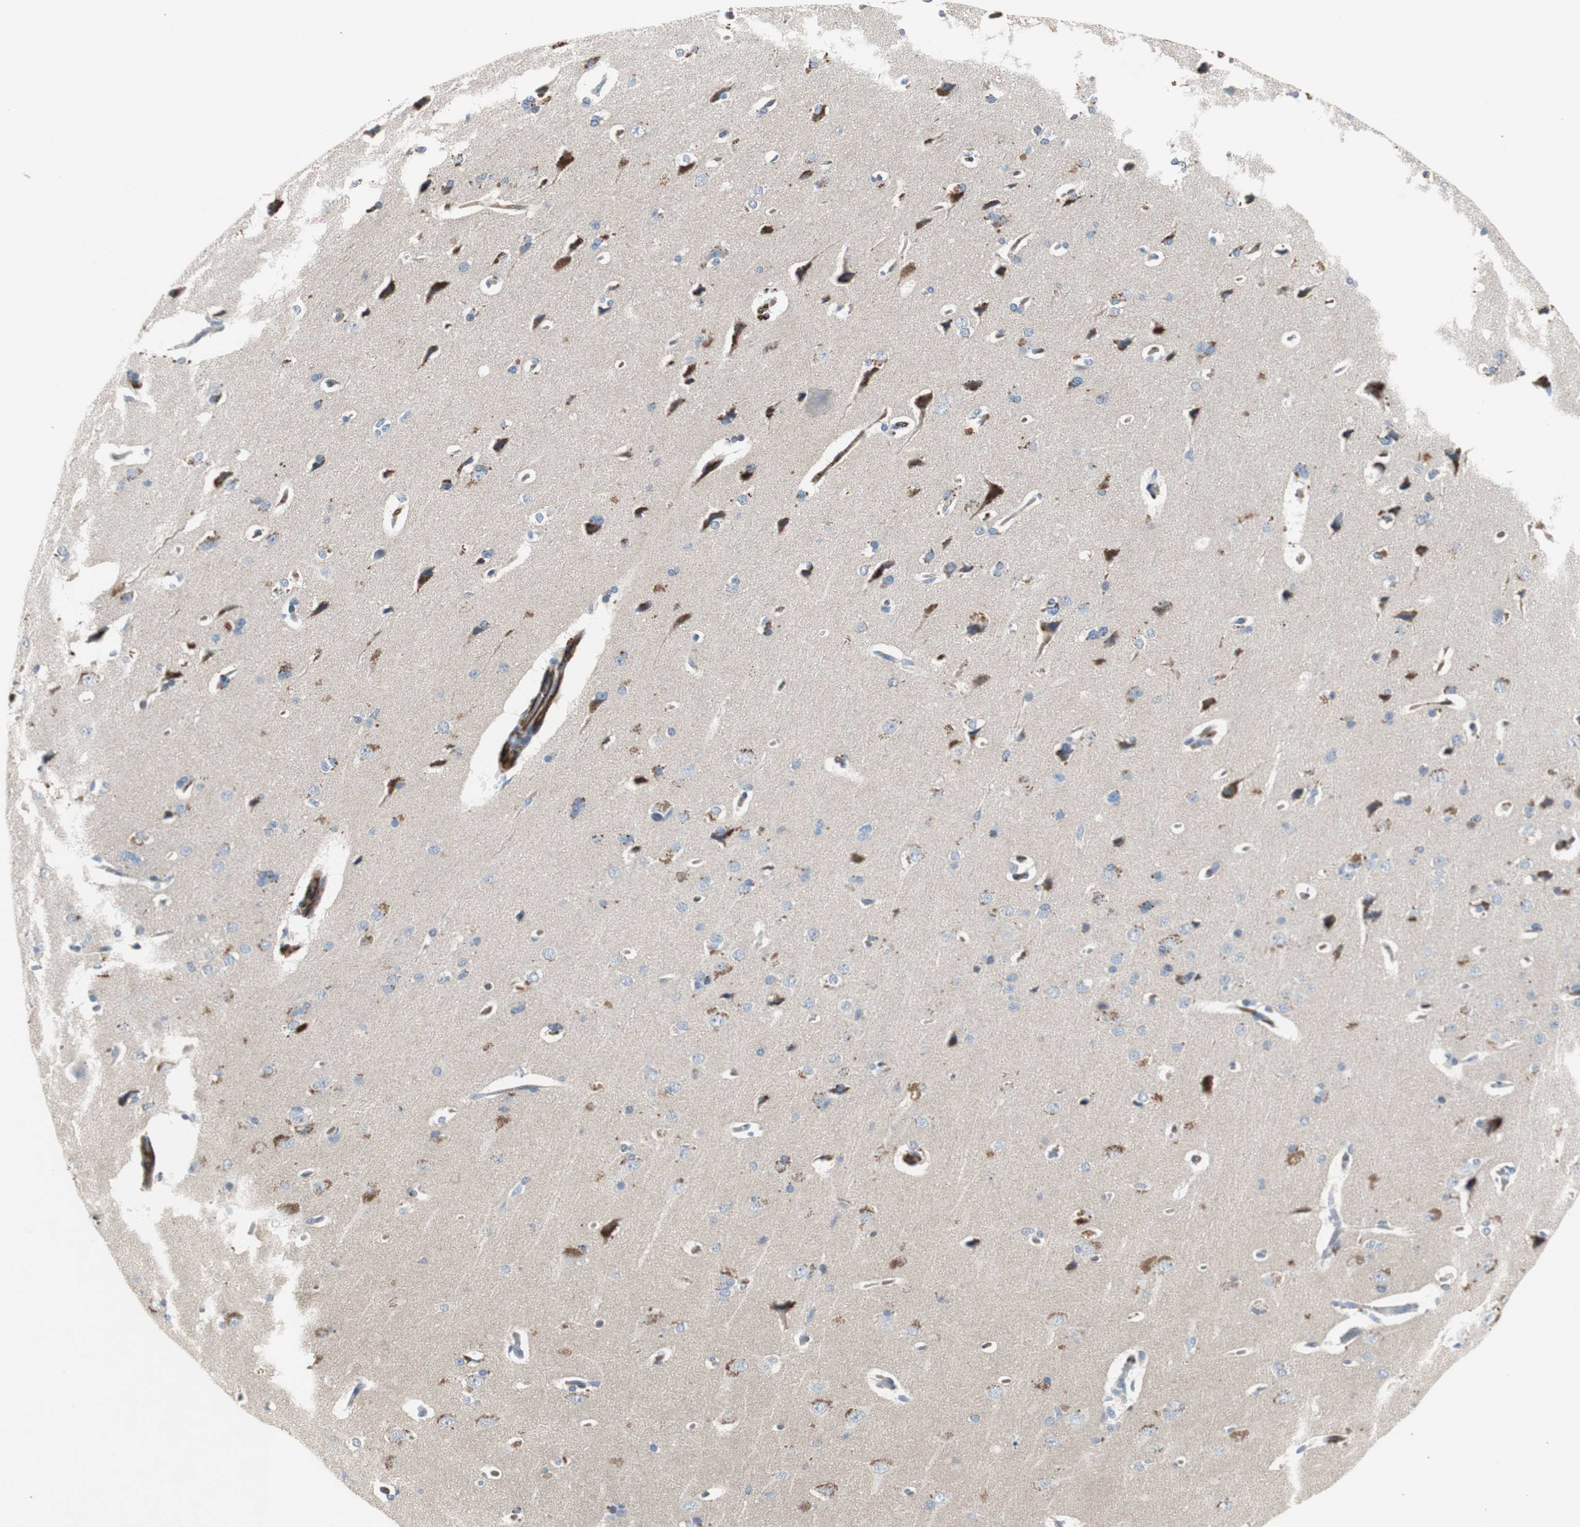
{"staining": {"intensity": "moderate", "quantity": "25%-75%", "location": "cytoplasmic/membranous"}, "tissue": "cerebral cortex", "cell_type": "Endothelial cells", "image_type": "normal", "snomed": [{"axis": "morphology", "description": "Normal tissue, NOS"}, {"axis": "topography", "description": "Cerebral cortex"}], "caption": "Endothelial cells show moderate cytoplasmic/membranous expression in approximately 25%-75% of cells in benign cerebral cortex.", "gene": "ALPL", "patient": {"sex": "male", "age": 62}}